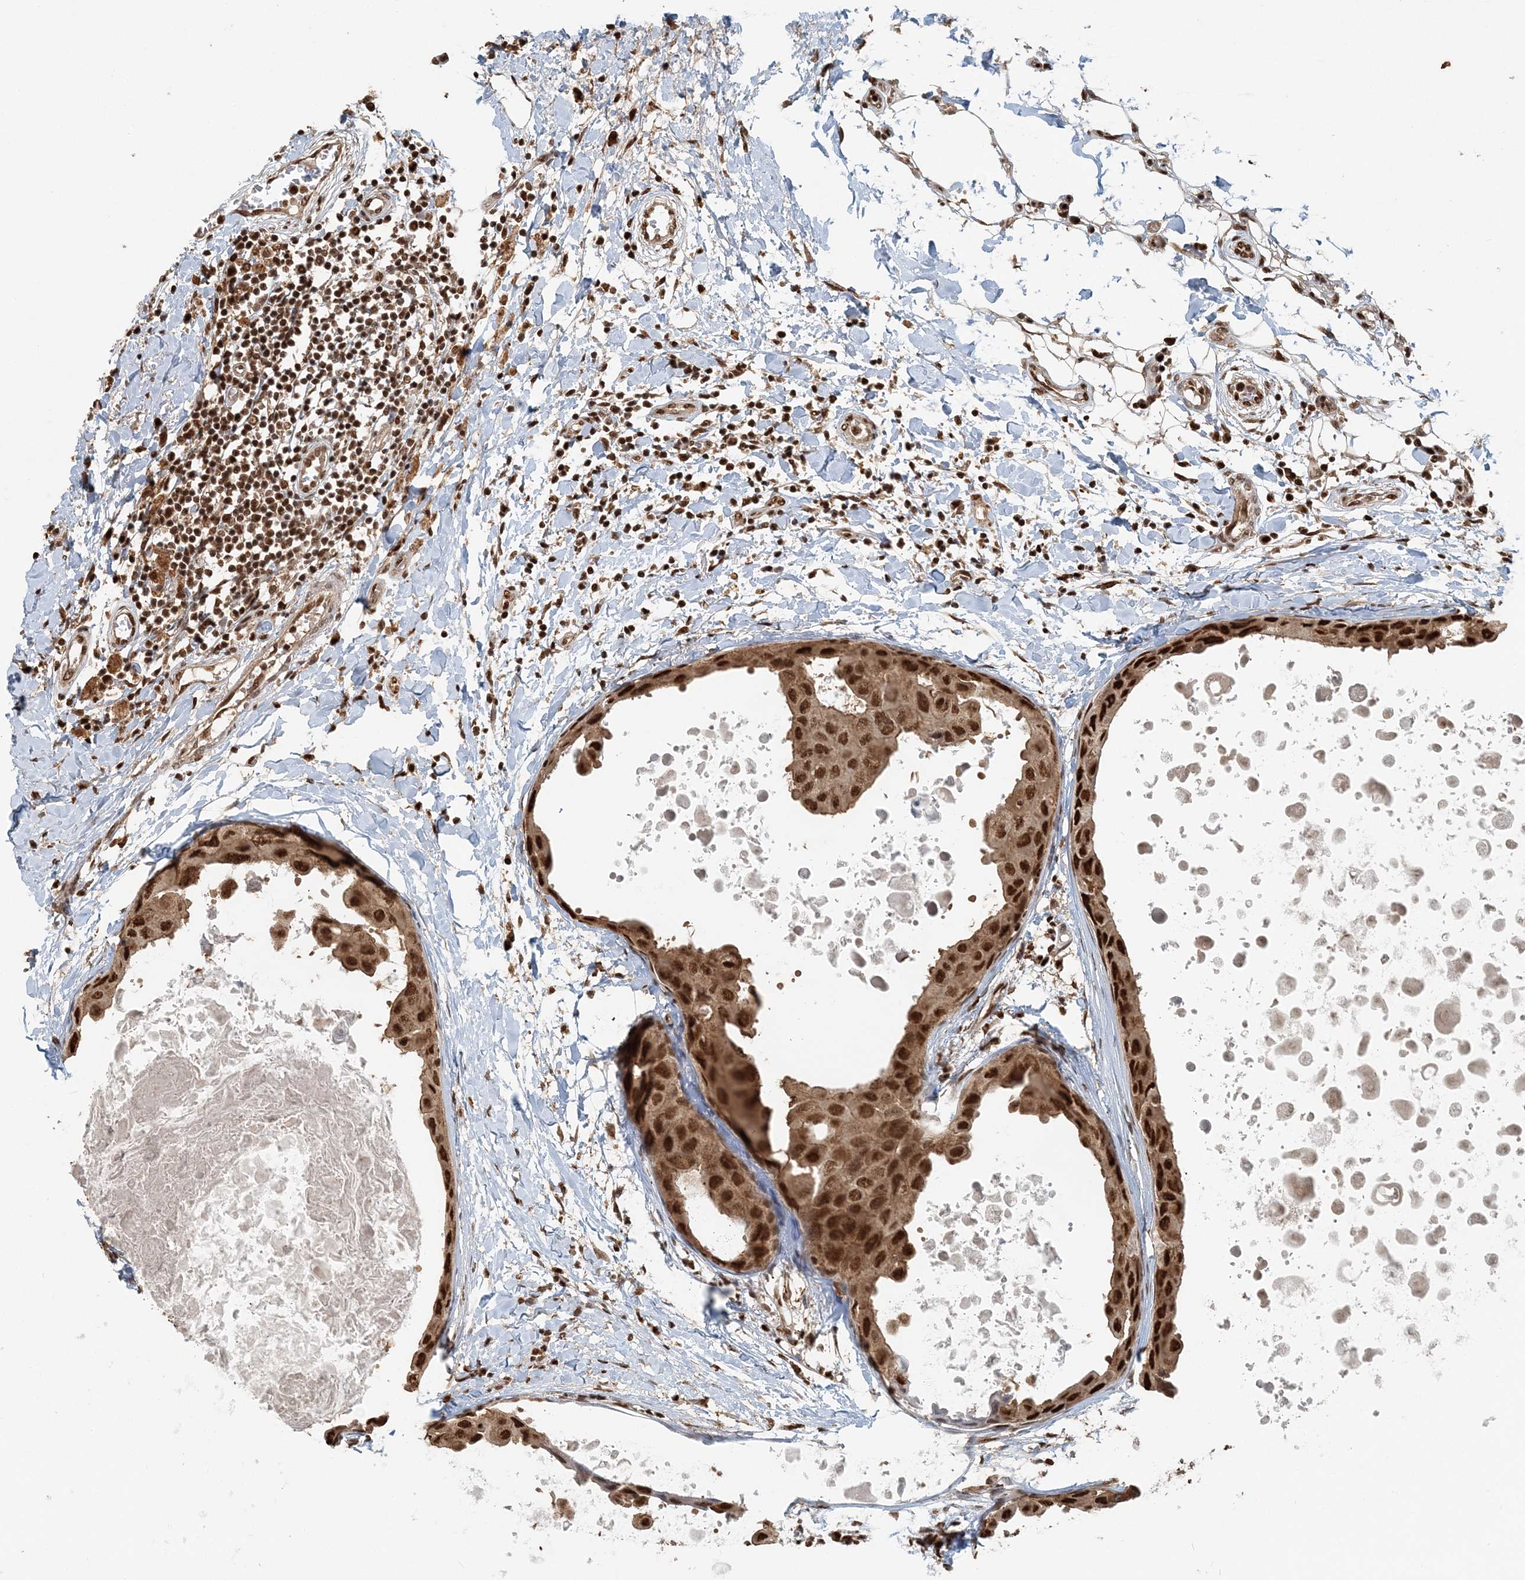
{"staining": {"intensity": "strong", "quantity": ">75%", "location": "cytoplasmic/membranous,nuclear"}, "tissue": "breast cancer", "cell_type": "Tumor cells", "image_type": "cancer", "snomed": [{"axis": "morphology", "description": "Duct carcinoma"}, {"axis": "topography", "description": "Breast"}], "caption": "Infiltrating ductal carcinoma (breast) tissue demonstrates strong cytoplasmic/membranous and nuclear positivity in about >75% of tumor cells", "gene": "ARHGAP35", "patient": {"sex": "female", "age": 27}}